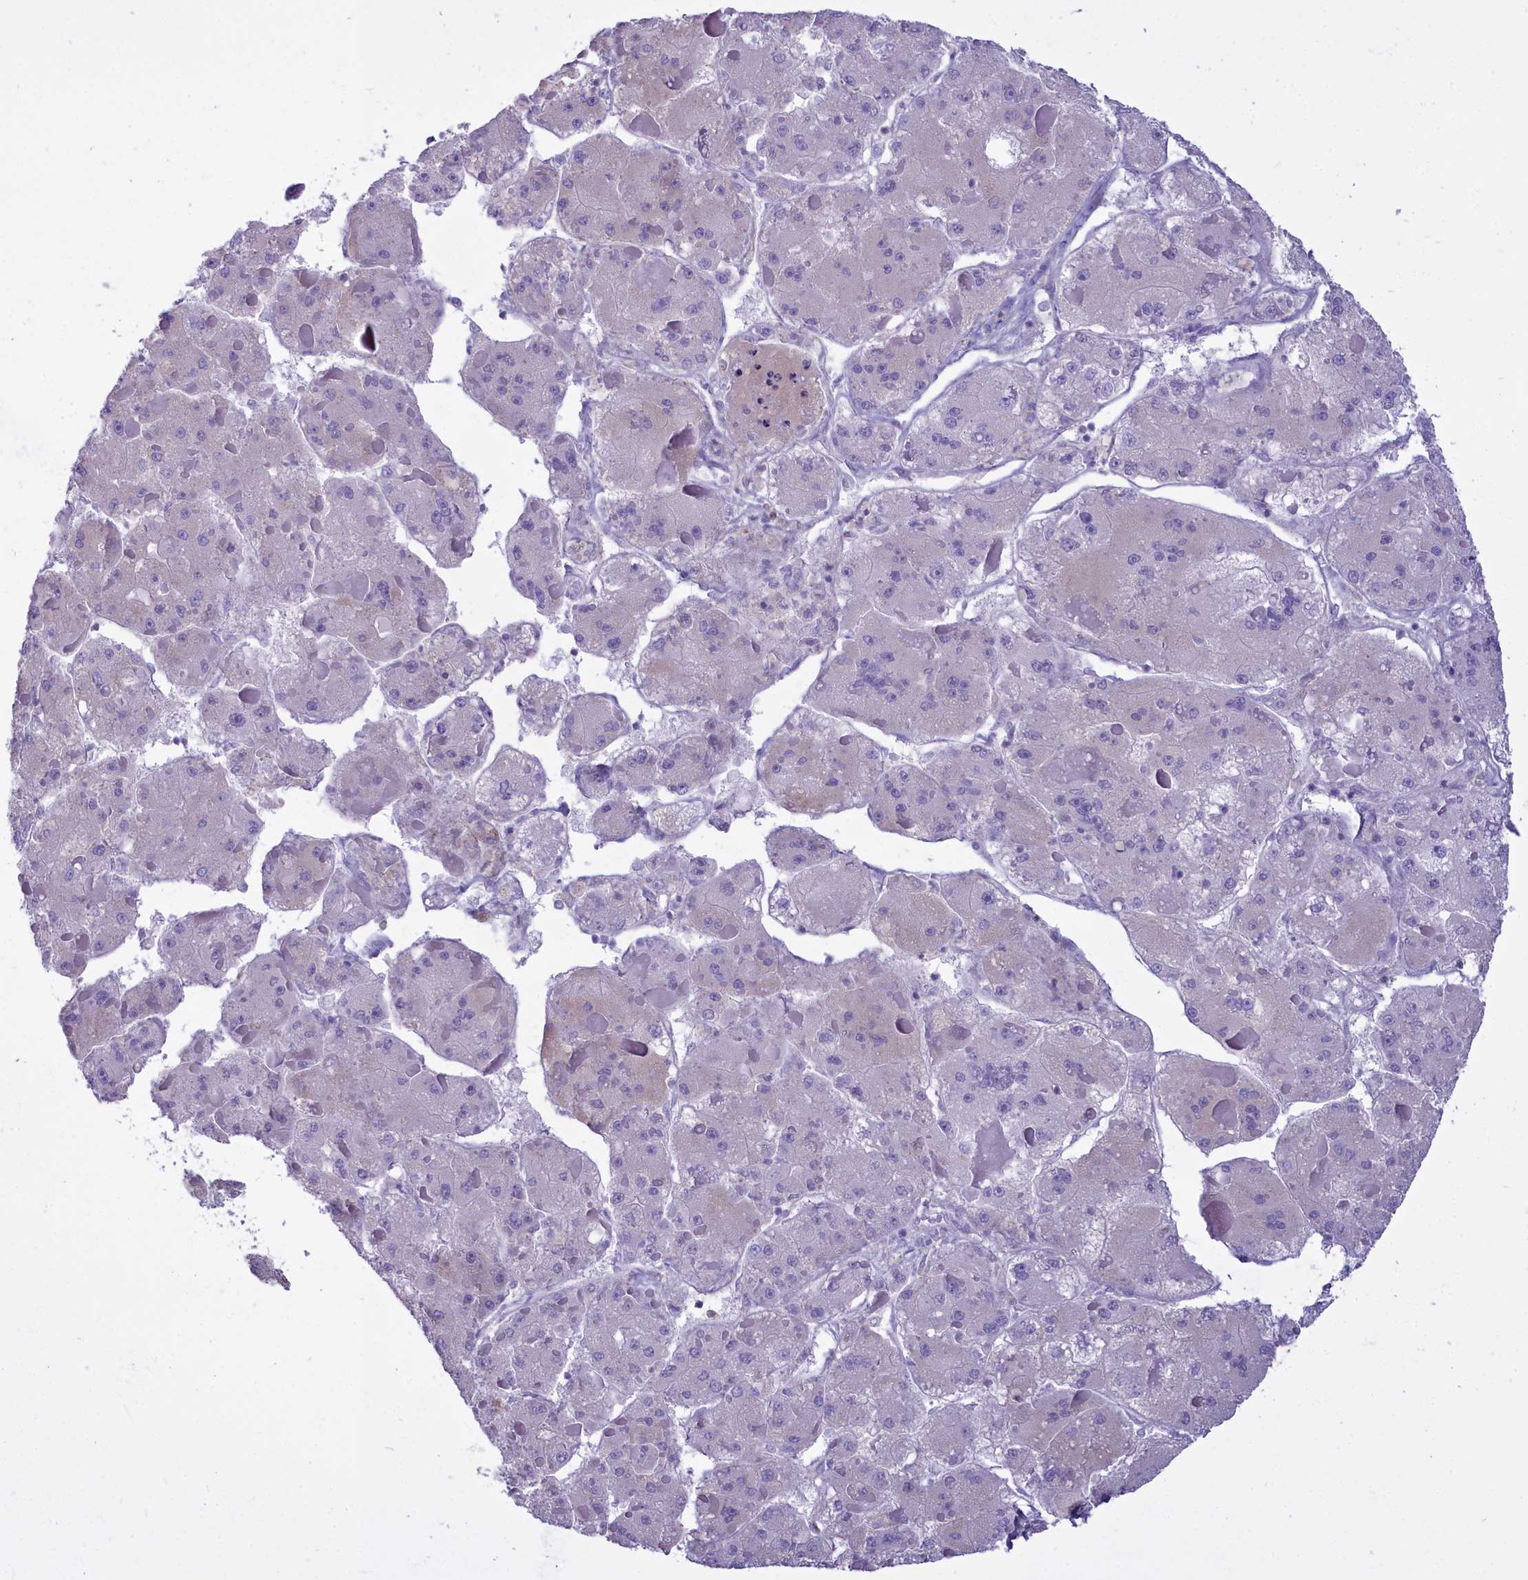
{"staining": {"intensity": "negative", "quantity": "none", "location": "none"}, "tissue": "liver cancer", "cell_type": "Tumor cells", "image_type": "cancer", "snomed": [{"axis": "morphology", "description": "Carcinoma, Hepatocellular, NOS"}, {"axis": "topography", "description": "Liver"}], "caption": "An image of human hepatocellular carcinoma (liver) is negative for staining in tumor cells.", "gene": "CD5", "patient": {"sex": "female", "age": 73}}